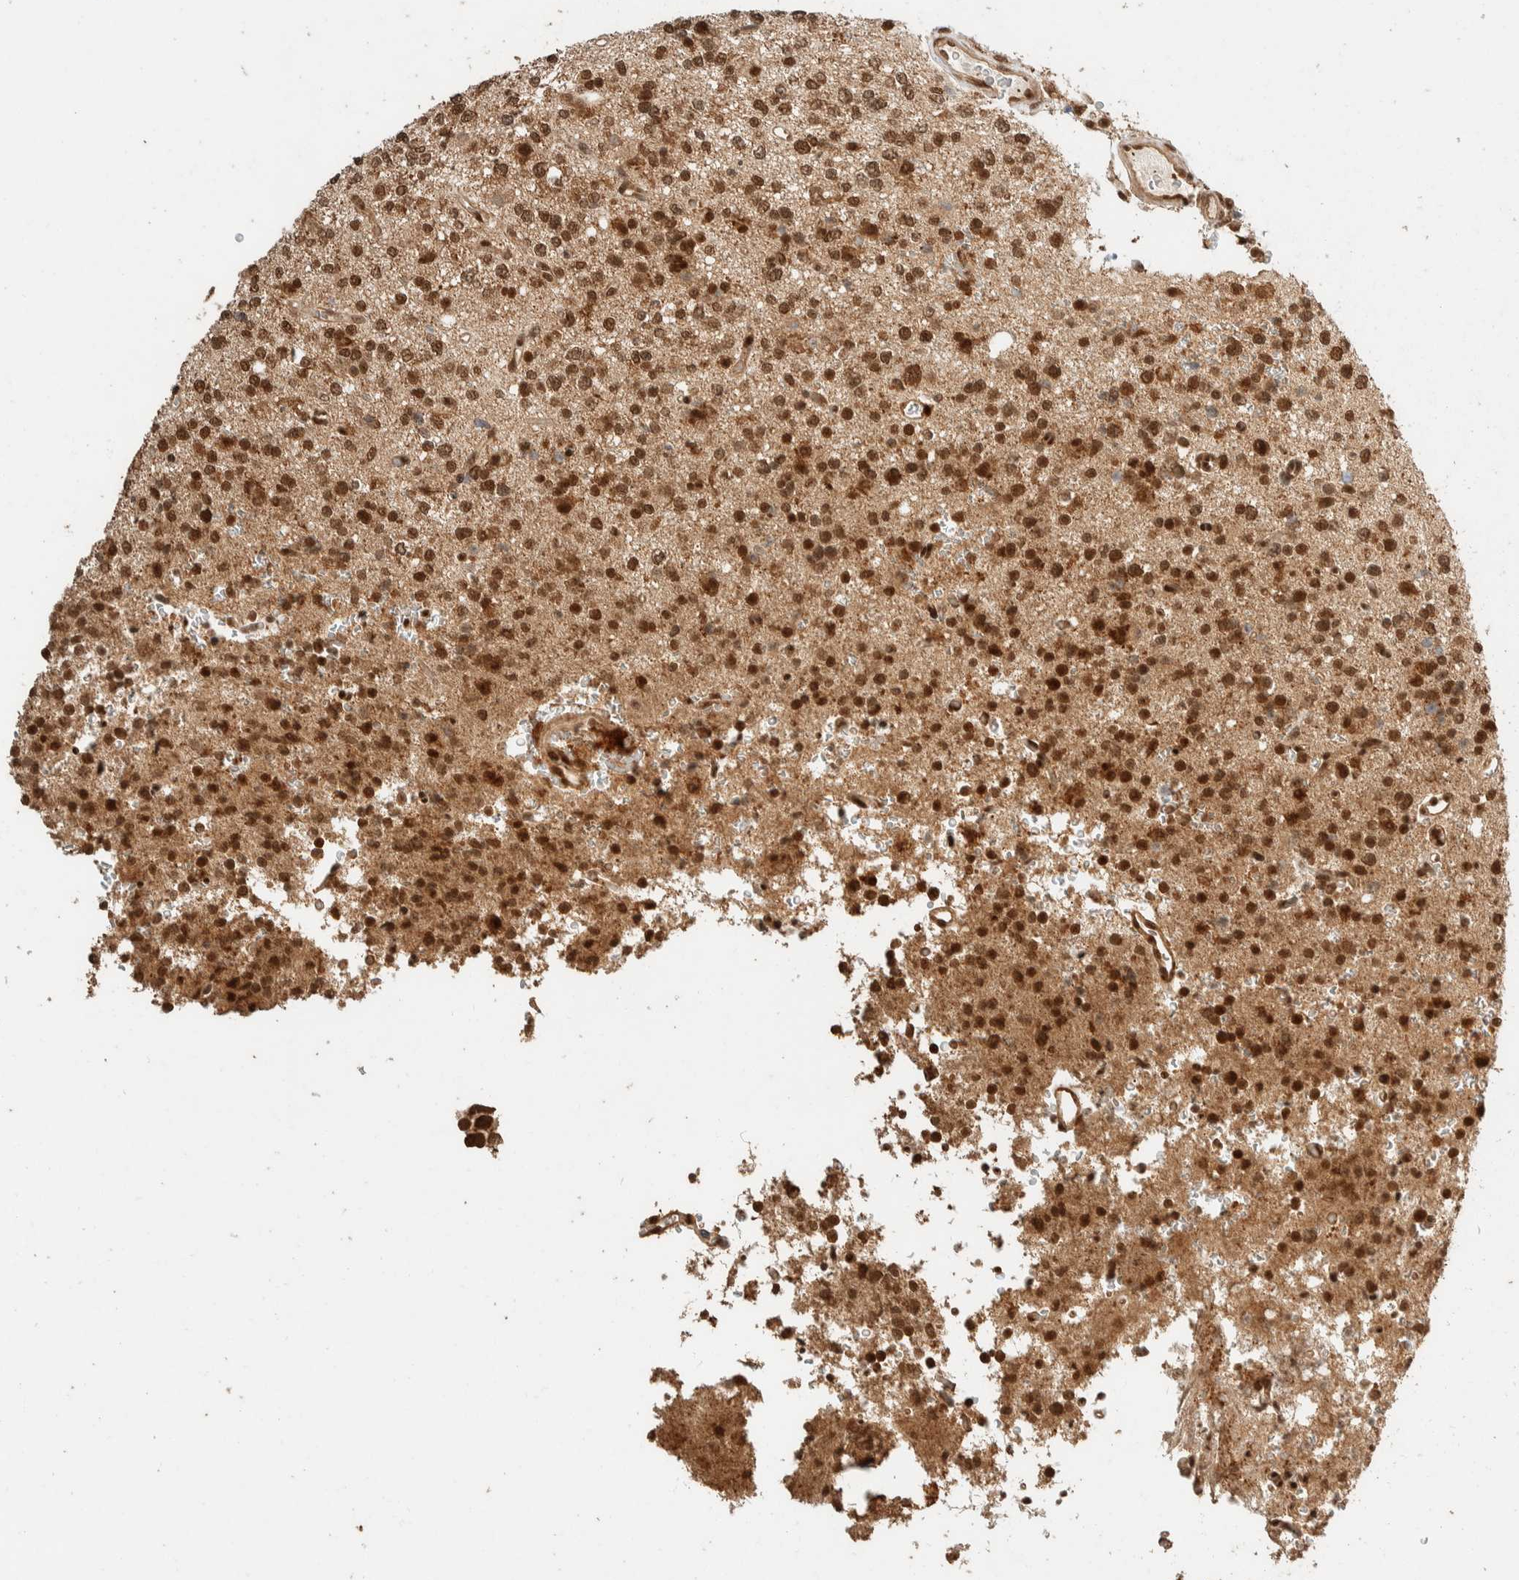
{"staining": {"intensity": "strong", "quantity": ">75%", "location": "nuclear"}, "tissue": "glioma", "cell_type": "Tumor cells", "image_type": "cancer", "snomed": [{"axis": "morphology", "description": "Glioma, malignant, High grade"}, {"axis": "topography", "description": "Brain"}], "caption": "This is an image of immunohistochemistry (IHC) staining of glioma, which shows strong positivity in the nuclear of tumor cells.", "gene": "ZBTB2", "patient": {"sex": "female", "age": 62}}